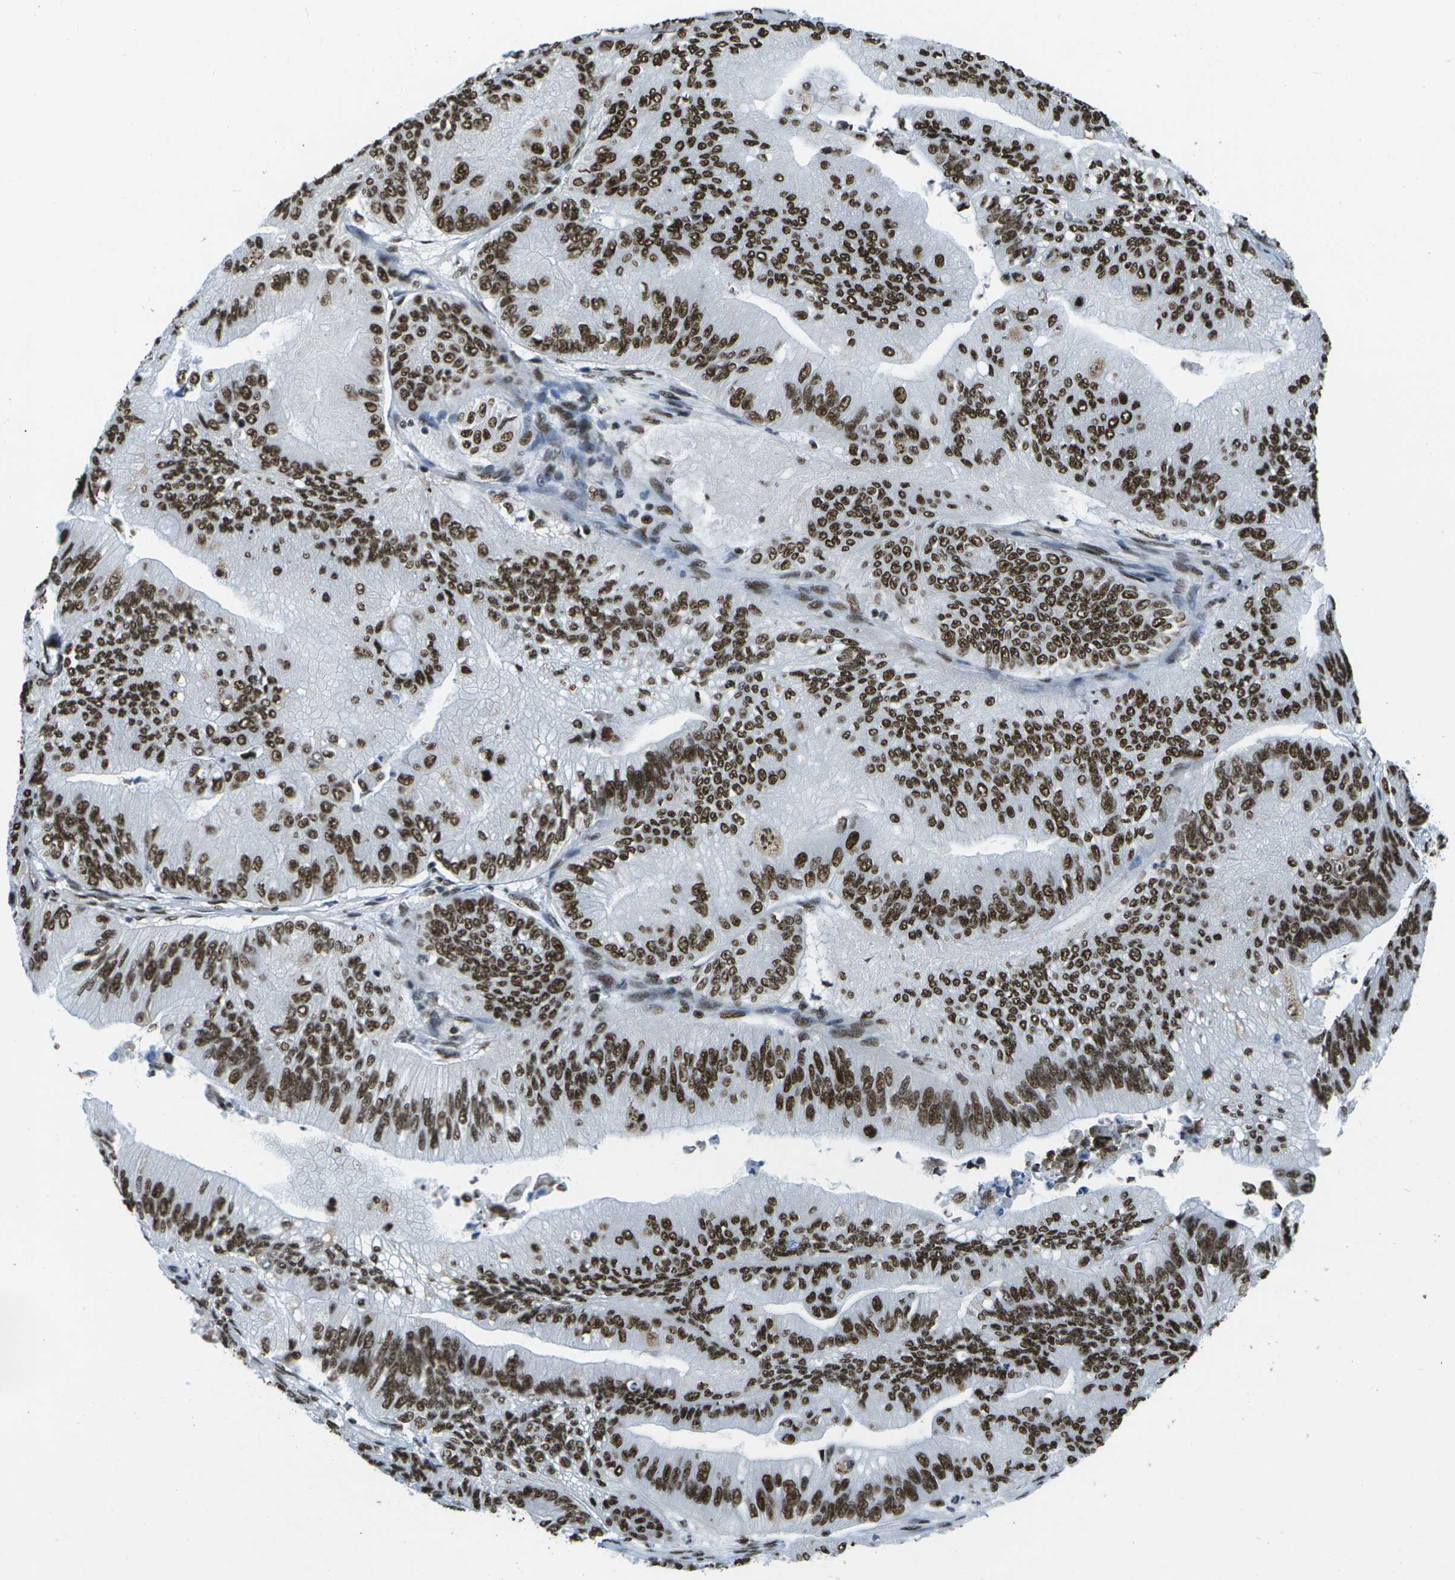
{"staining": {"intensity": "strong", "quantity": ">75%", "location": "nuclear"}, "tissue": "ovarian cancer", "cell_type": "Tumor cells", "image_type": "cancer", "snomed": [{"axis": "morphology", "description": "Cystadenocarcinoma, mucinous, NOS"}, {"axis": "topography", "description": "Ovary"}], "caption": "Mucinous cystadenocarcinoma (ovarian) stained for a protein (brown) demonstrates strong nuclear positive positivity in about >75% of tumor cells.", "gene": "NSRP1", "patient": {"sex": "female", "age": 61}}